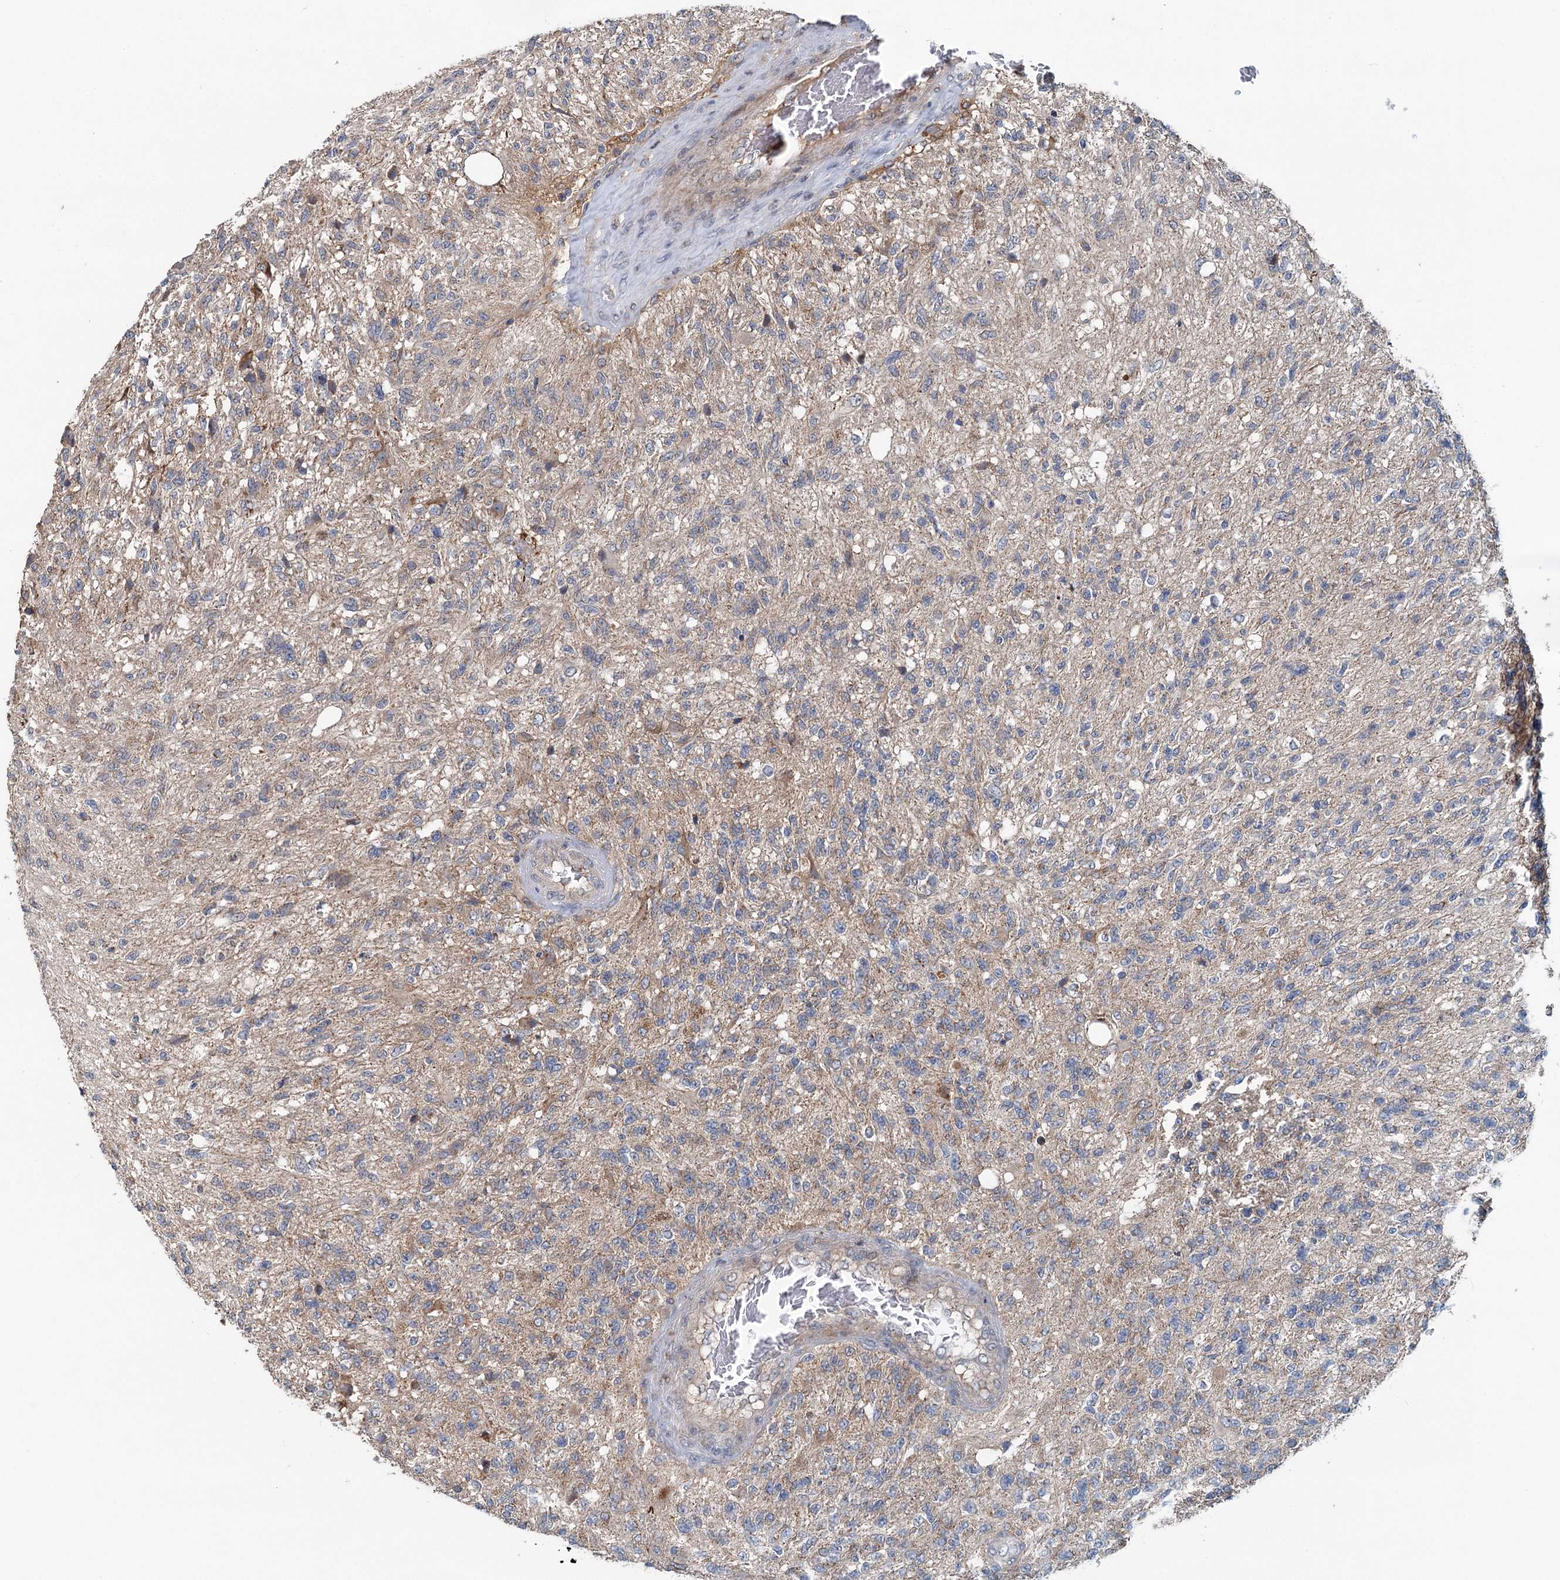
{"staining": {"intensity": "weak", "quantity": "<25%", "location": "cytoplasmic/membranous"}, "tissue": "glioma", "cell_type": "Tumor cells", "image_type": "cancer", "snomed": [{"axis": "morphology", "description": "Glioma, malignant, High grade"}, {"axis": "topography", "description": "Brain"}], "caption": "Human high-grade glioma (malignant) stained for a protein using immunohistochemistry exhibits no positivity in tumor cells.", "gene": "OTUB1", "patient": {"sex": "male", "age": 56}}